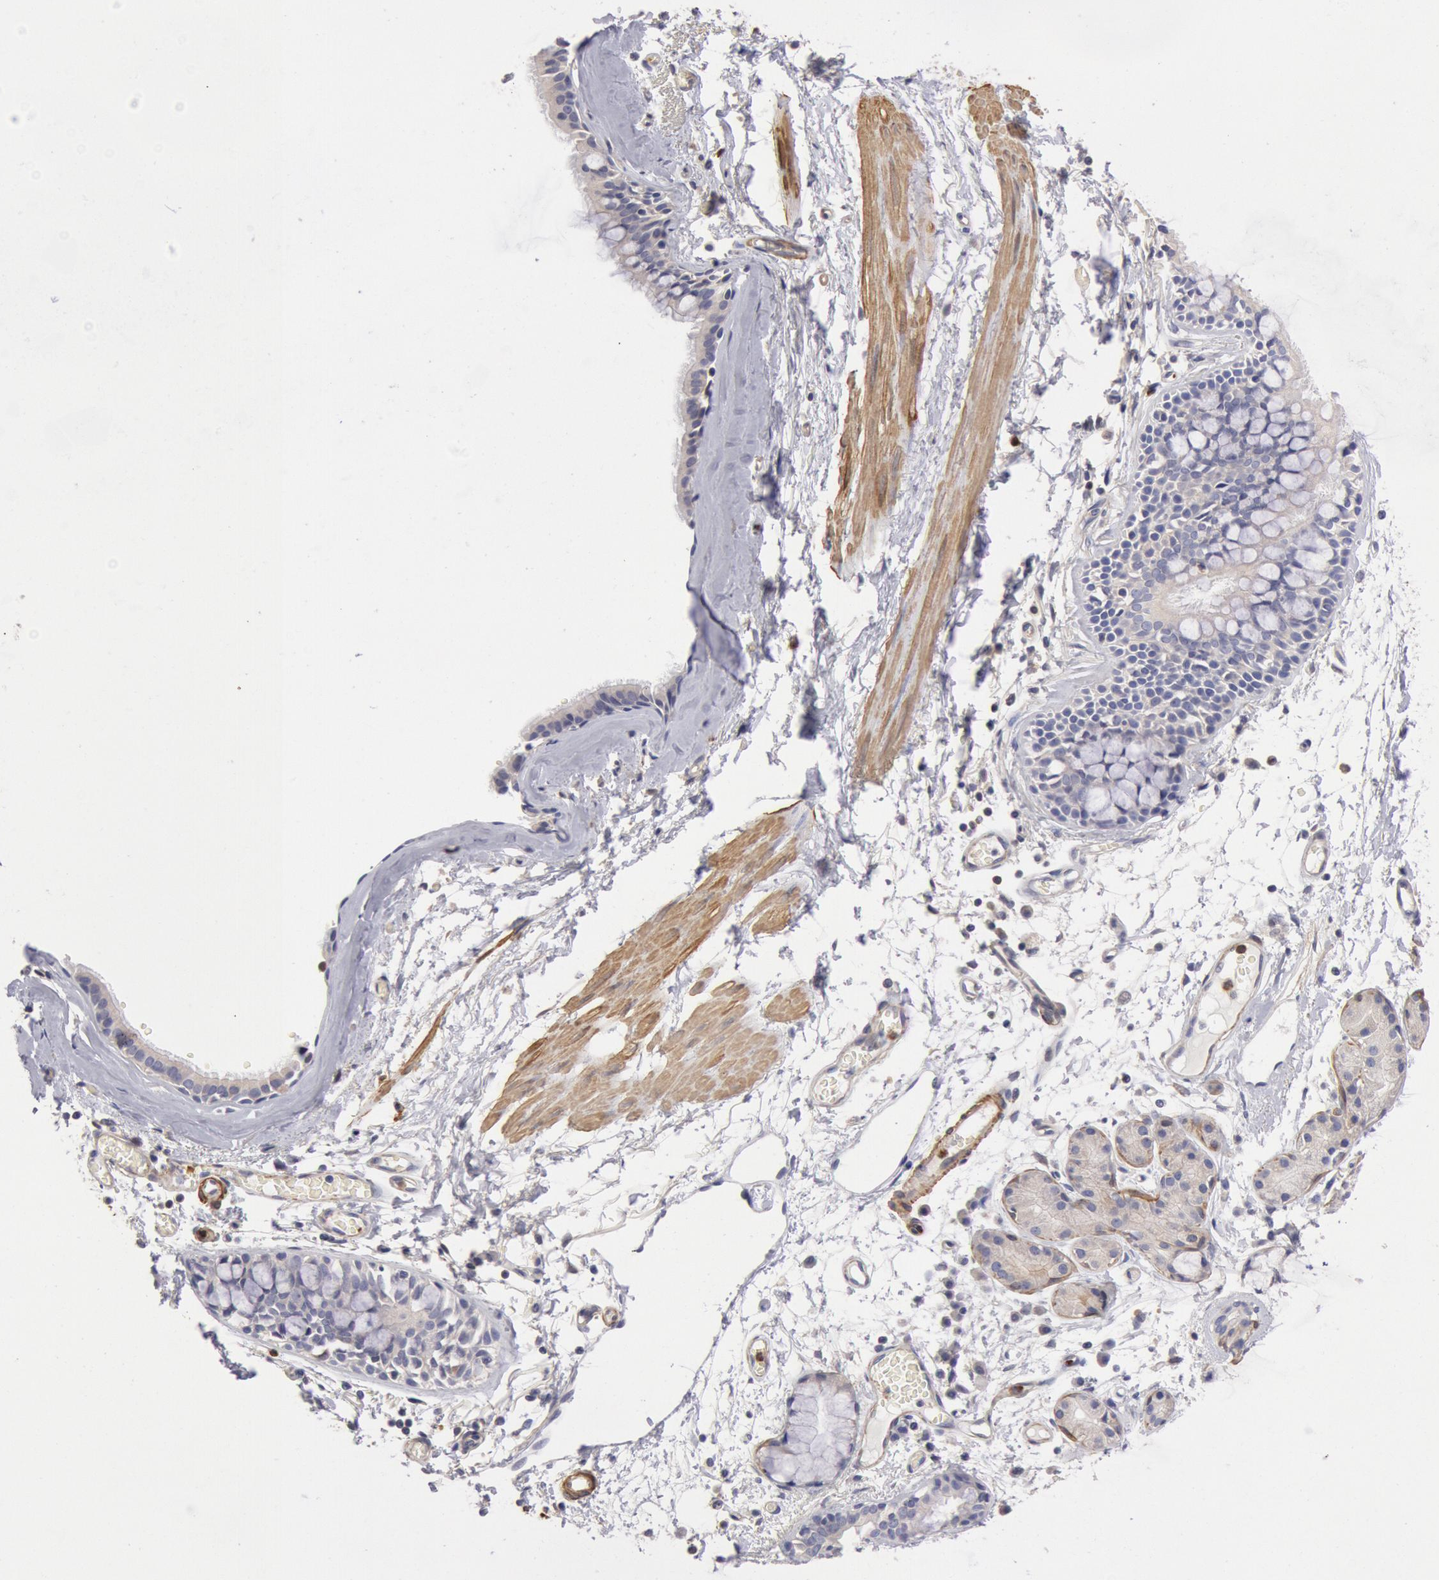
{"staining": {"intensity": "weak", "quantity": "<25%", "location": "cytoplasmic/membranous"}, "tissue": "bronchus", "cell_type": "Respiratory epithelial cells", "image_type": "normal", "snomed": [{"axis": "morphology", "description": "Normal tissue, NOS"}, {"axis": "topography", "description": "Bronchus"}, {"axis": "topography", "description": "Lung"}], "caption": "Immunohistochemical staining of normal human bronchus reveals no significant staining in respiratory epithelial cells. (Brightfield microscopy of DAB immunohistochemistry at high magnification).", "gene": "TMED8", "patient": {"sex": "female", "age": 56}}